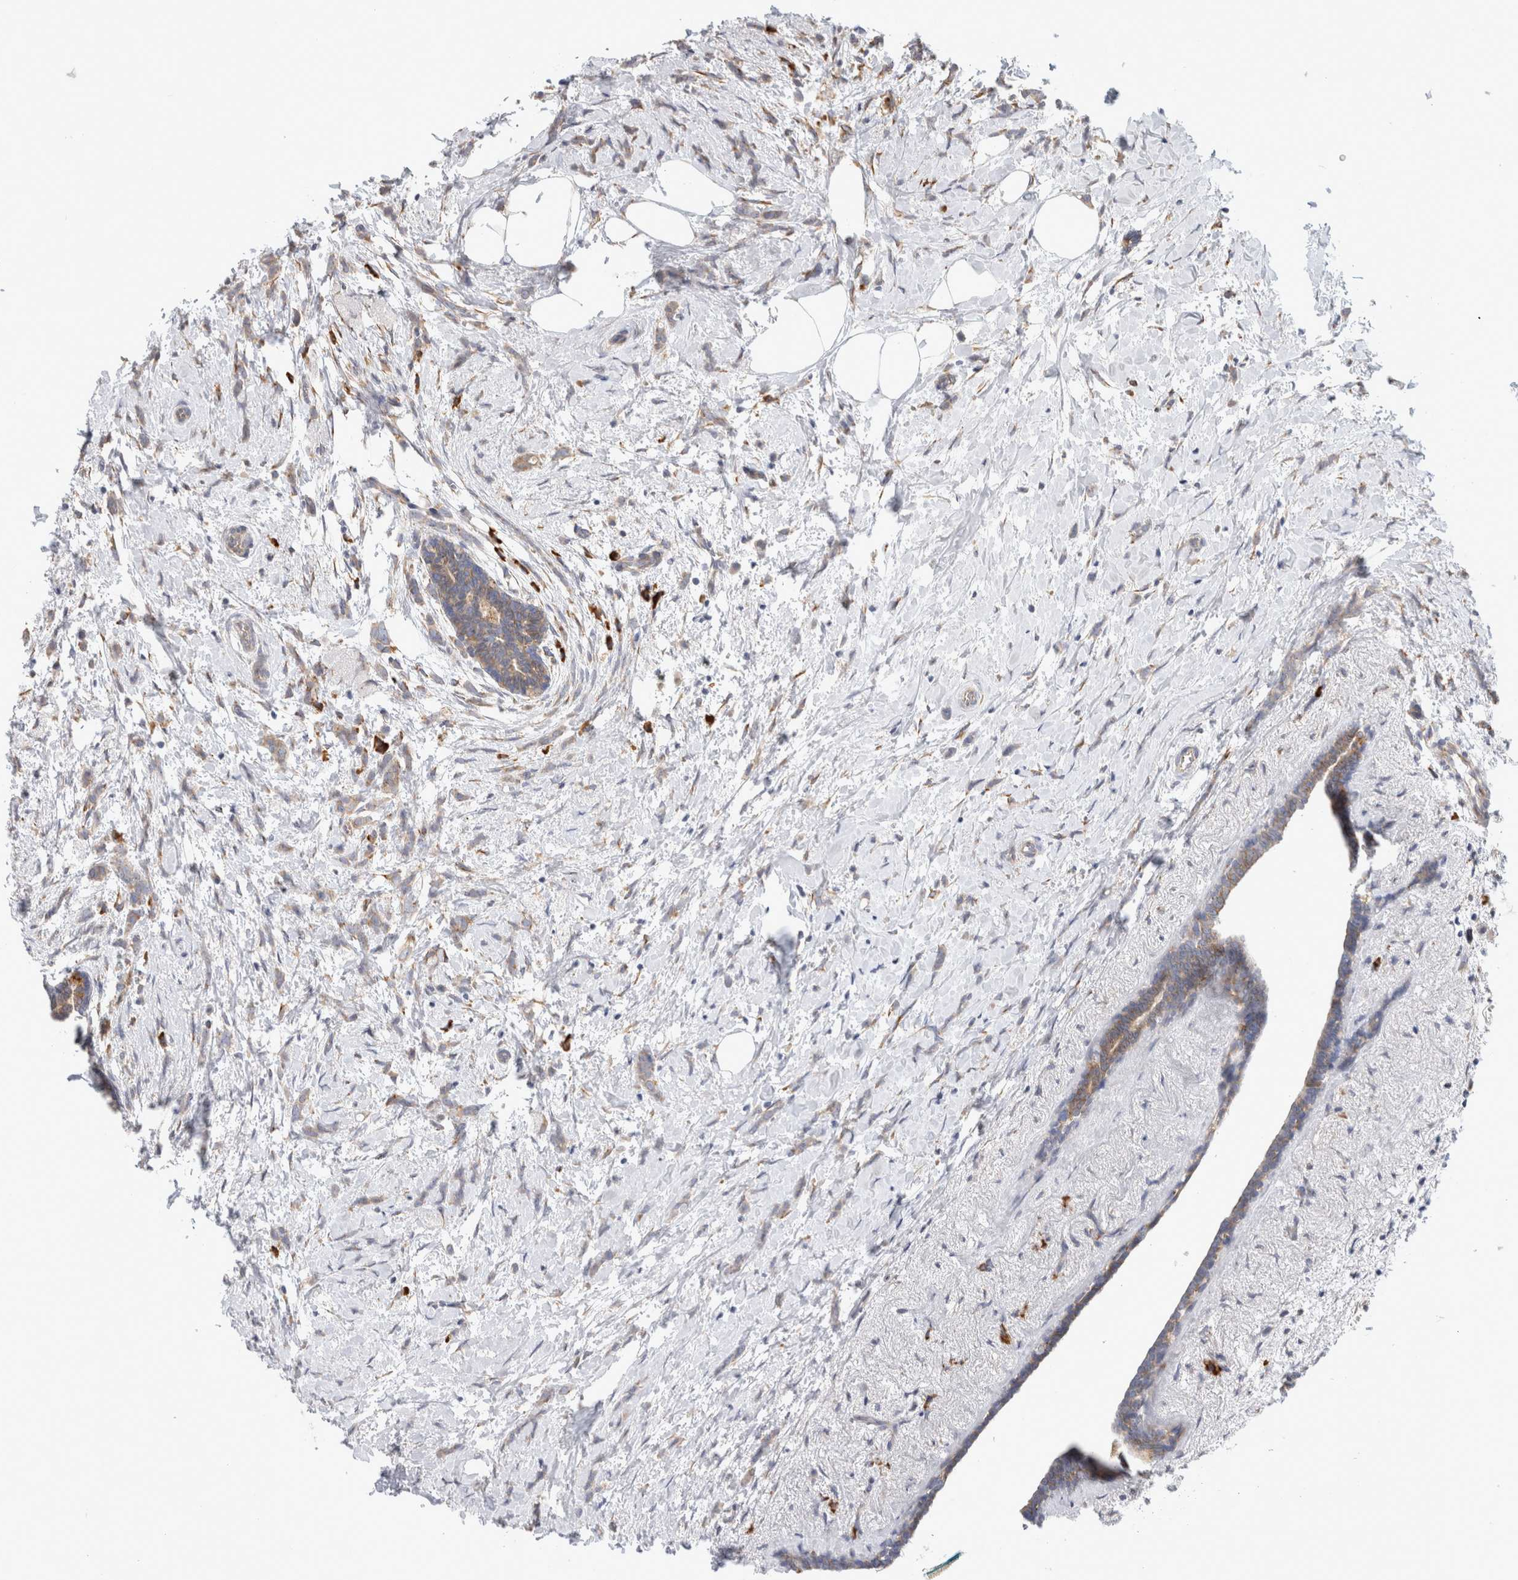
{"staining": {"intensity": "weak", "quantity": "25%-75%", "location": "cytoplasmic/membranous"}, "tissue": "breast cancer", "cell_type": "Tumor cells", "image_type": "cancer", "snomed": [{"axis": "morphology", "description": "Lobular carcinoma, in situ"}, {"axis": "morphology", "description": "Lobular carcinoma"}, {"axis": "topography", "description": "Breast"}], "caption": "The immunohistochemical stain shows weak cytoplasmic/membranous staining in tumor cells of lobular carcinoma in situ (breast) tissue. The staining was performed using DAB, with brown indicating positive protein expression. Nuclei are stained blue with hematoxylin.", "gene": "RPN2", "patient": {"sex": "female", "age": 41}}